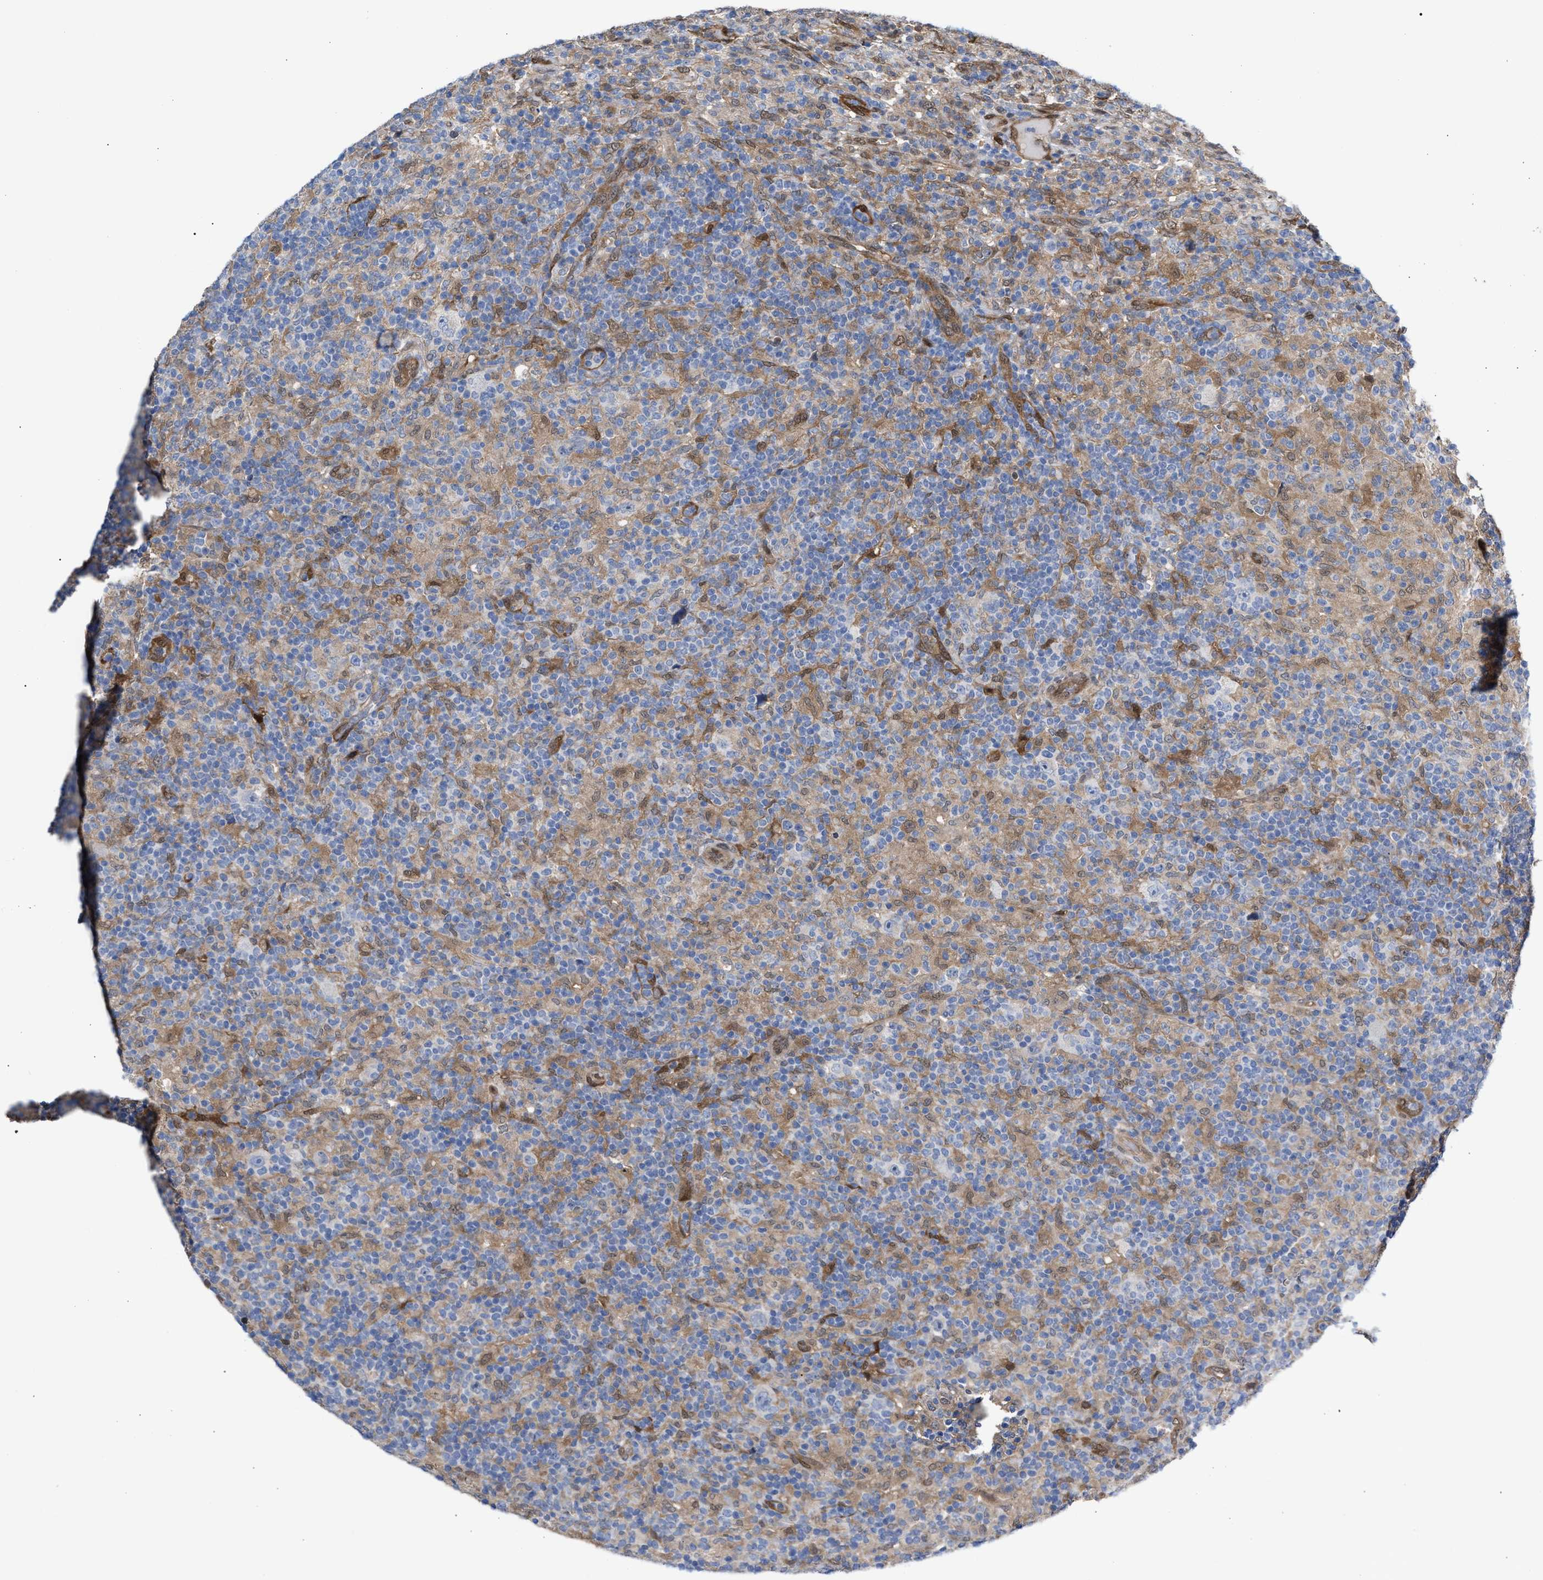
{"staining": {"intensity": "negative", "quantity": "none", "location": "none"}, "tissue": "lymphoma", "cell_type": "Tumor cells", "image_type": "cancer", "snomed": [{"axis": "morphology", "description": "Hodgkin's disease, NOS"}, {"axis": "topography", "description": "Lymph node"}], "caption": "Immunohistochemistry (IHC) image of neoplastic tissue: human lymphoma stained with DAB (3,3'-diaminobenzidine) shows no significant protein positivity in tumor cells.", "gene": "TP53I3", "patient": {"sex": "male", "age": 70}}